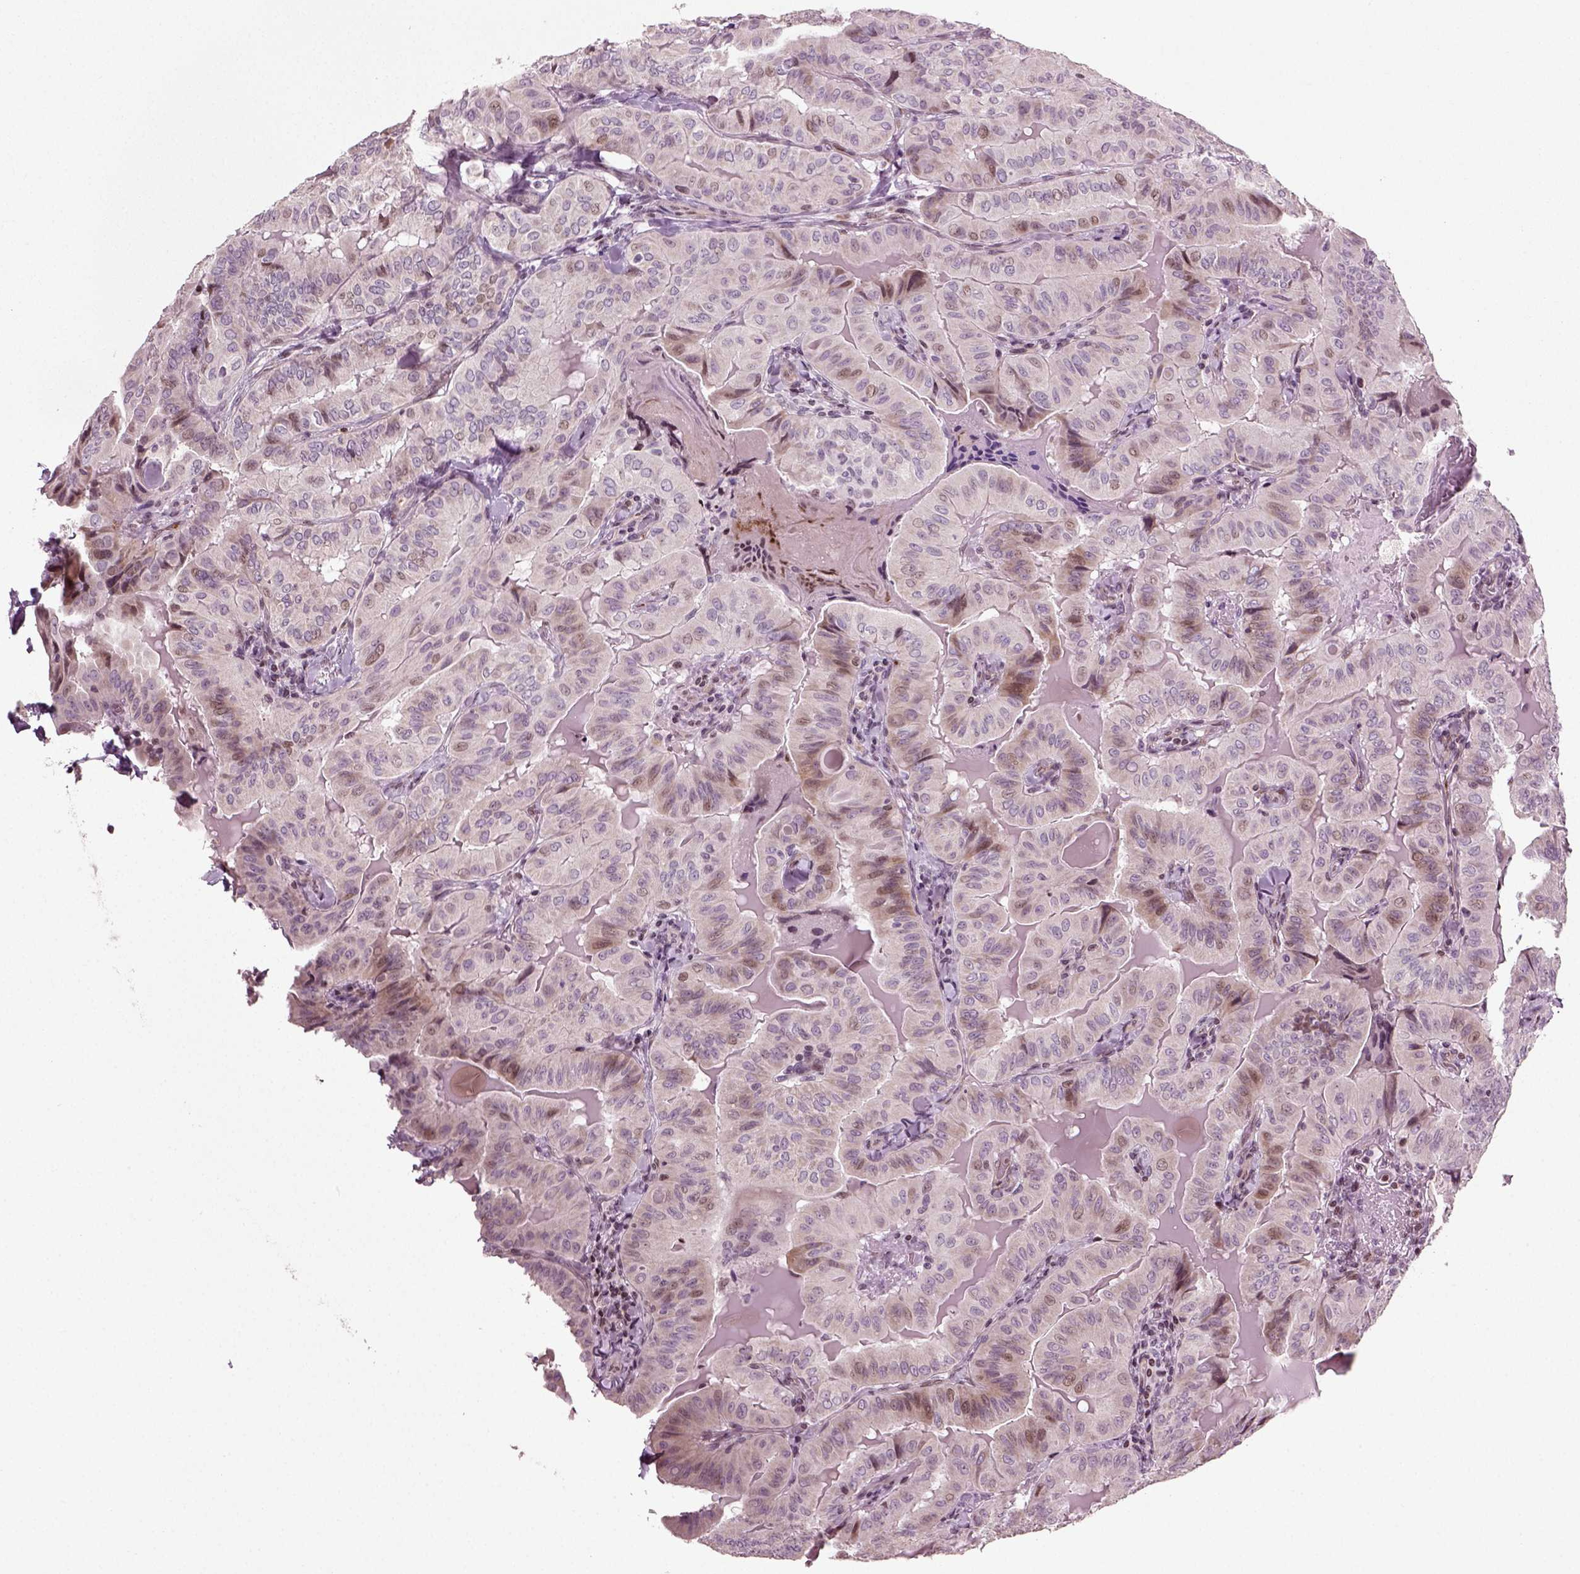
{"staining": {"intensity": "moderate", "quantity": "<25%", "location": "cytoplasmic/membranous,nuclear"}, "tissue": "thyroid cancer", "cell_type": "Tumor cells", "image_type": "cancer", "snomed": [{"axis": "morphology", "description": "Papillary adenocarcinoma, NOS"}, {"axis": "topography", "description": "Thyroid gland"}], "caption": "Thyroid cancer (papillary adenocarcinoma) stained for a protein (brown) displays moderate cytoplasmic/membranous and nuclear positive positivity in about <25% of tumor cells.", "gene": "HEYL", "patient": {"sex": "female", "age": 68}}